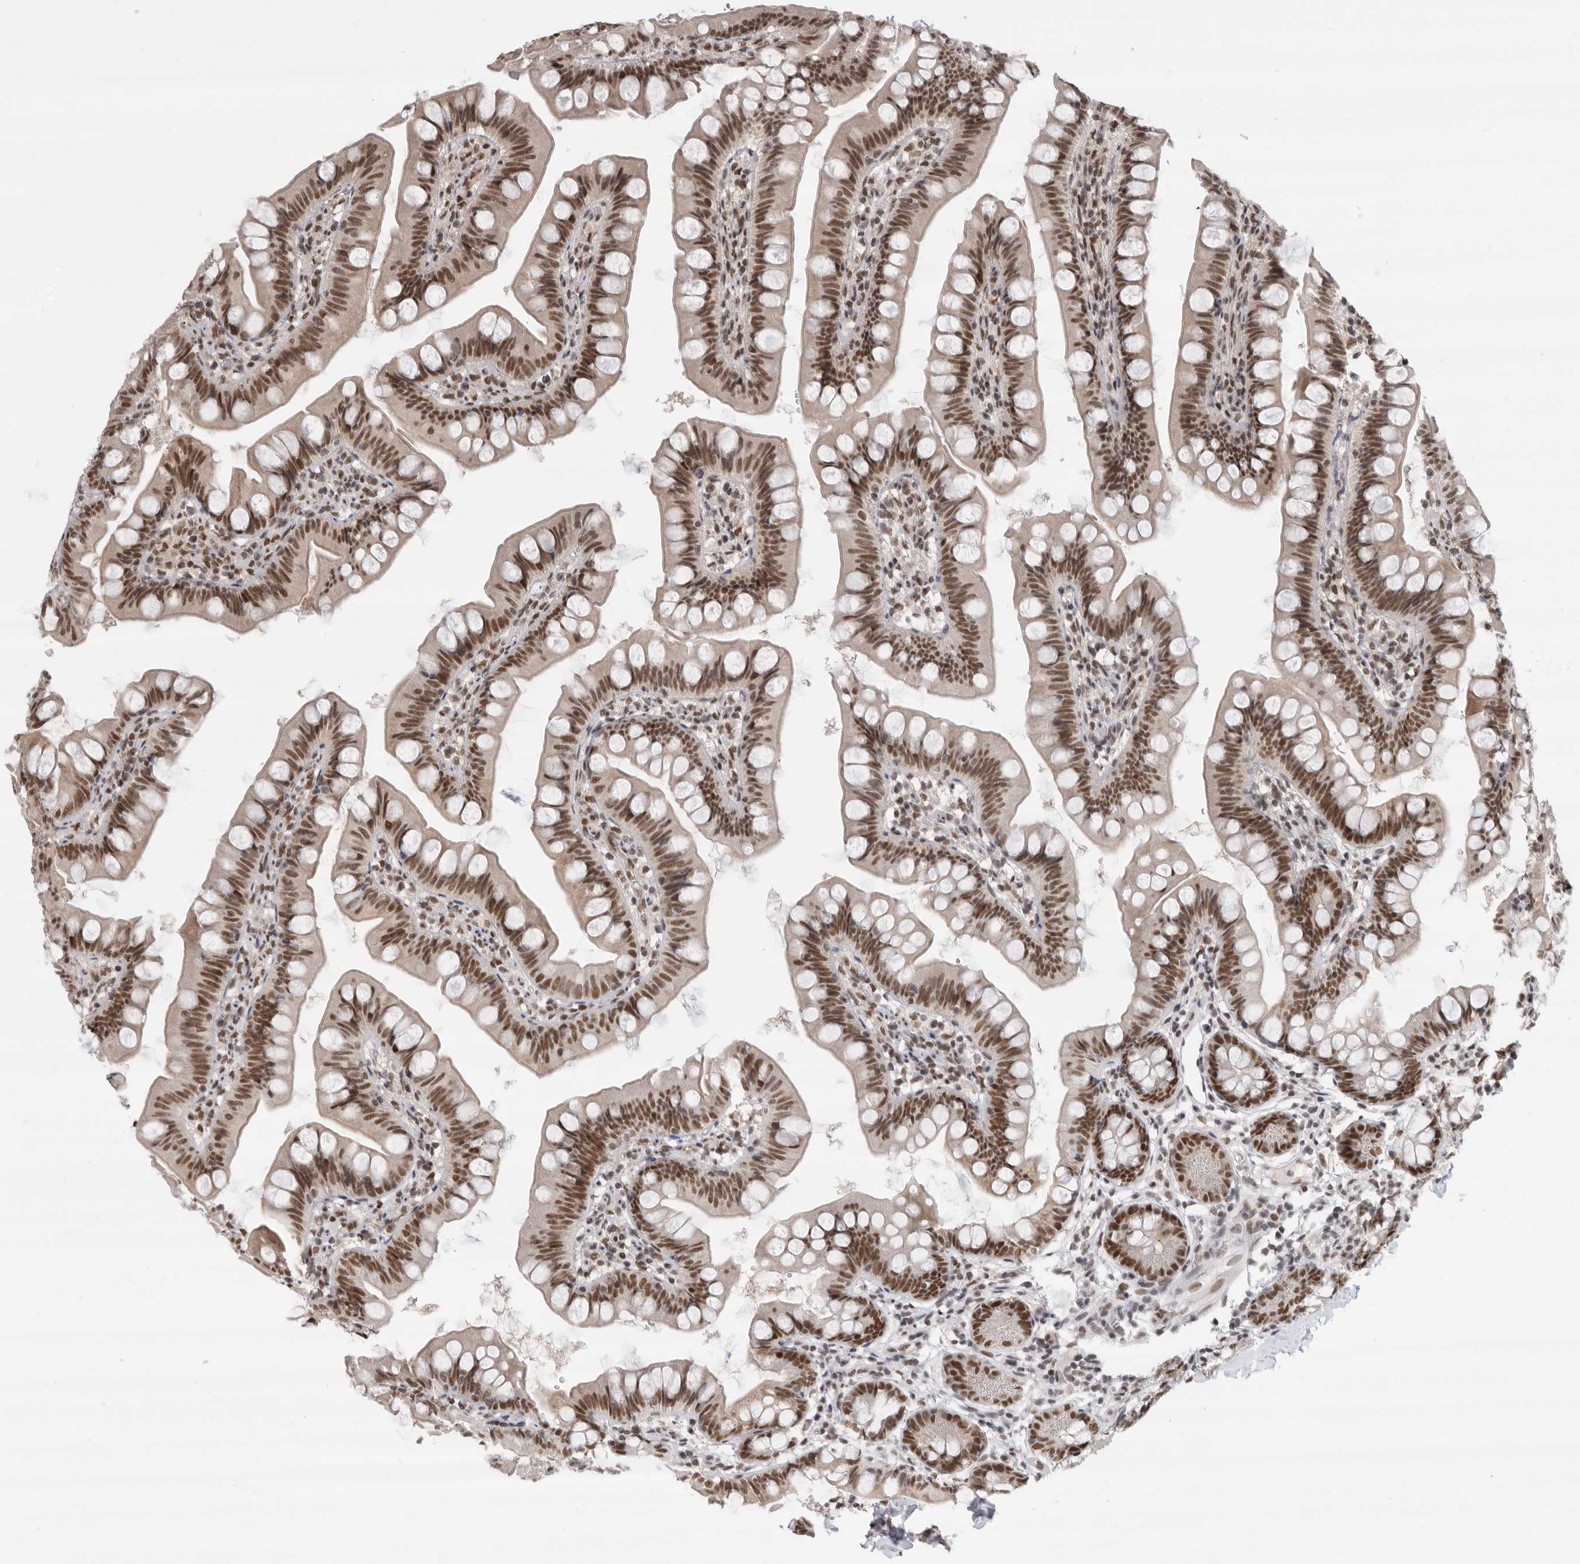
{"staining": {"intensity": "moderate", "quantity": "25%-75%", "location": "nuclear"}, "tissue": "small intestine", "cell_type": "Glandular cells", "image_type": "normal", "snomed": [{"axis": "morphology", "description": "Normal tissue, NOS"}, {"axis": "topography", "description": "Small intestine"}], "caption": "Benign small intestine displays moderate nuclear positivity in about 25%-75% of glandular cells (IHC, brightfield microscopy, high magnification)..", "gene": "ZNF830", "patient": {"sex": "male", "age": 7}}